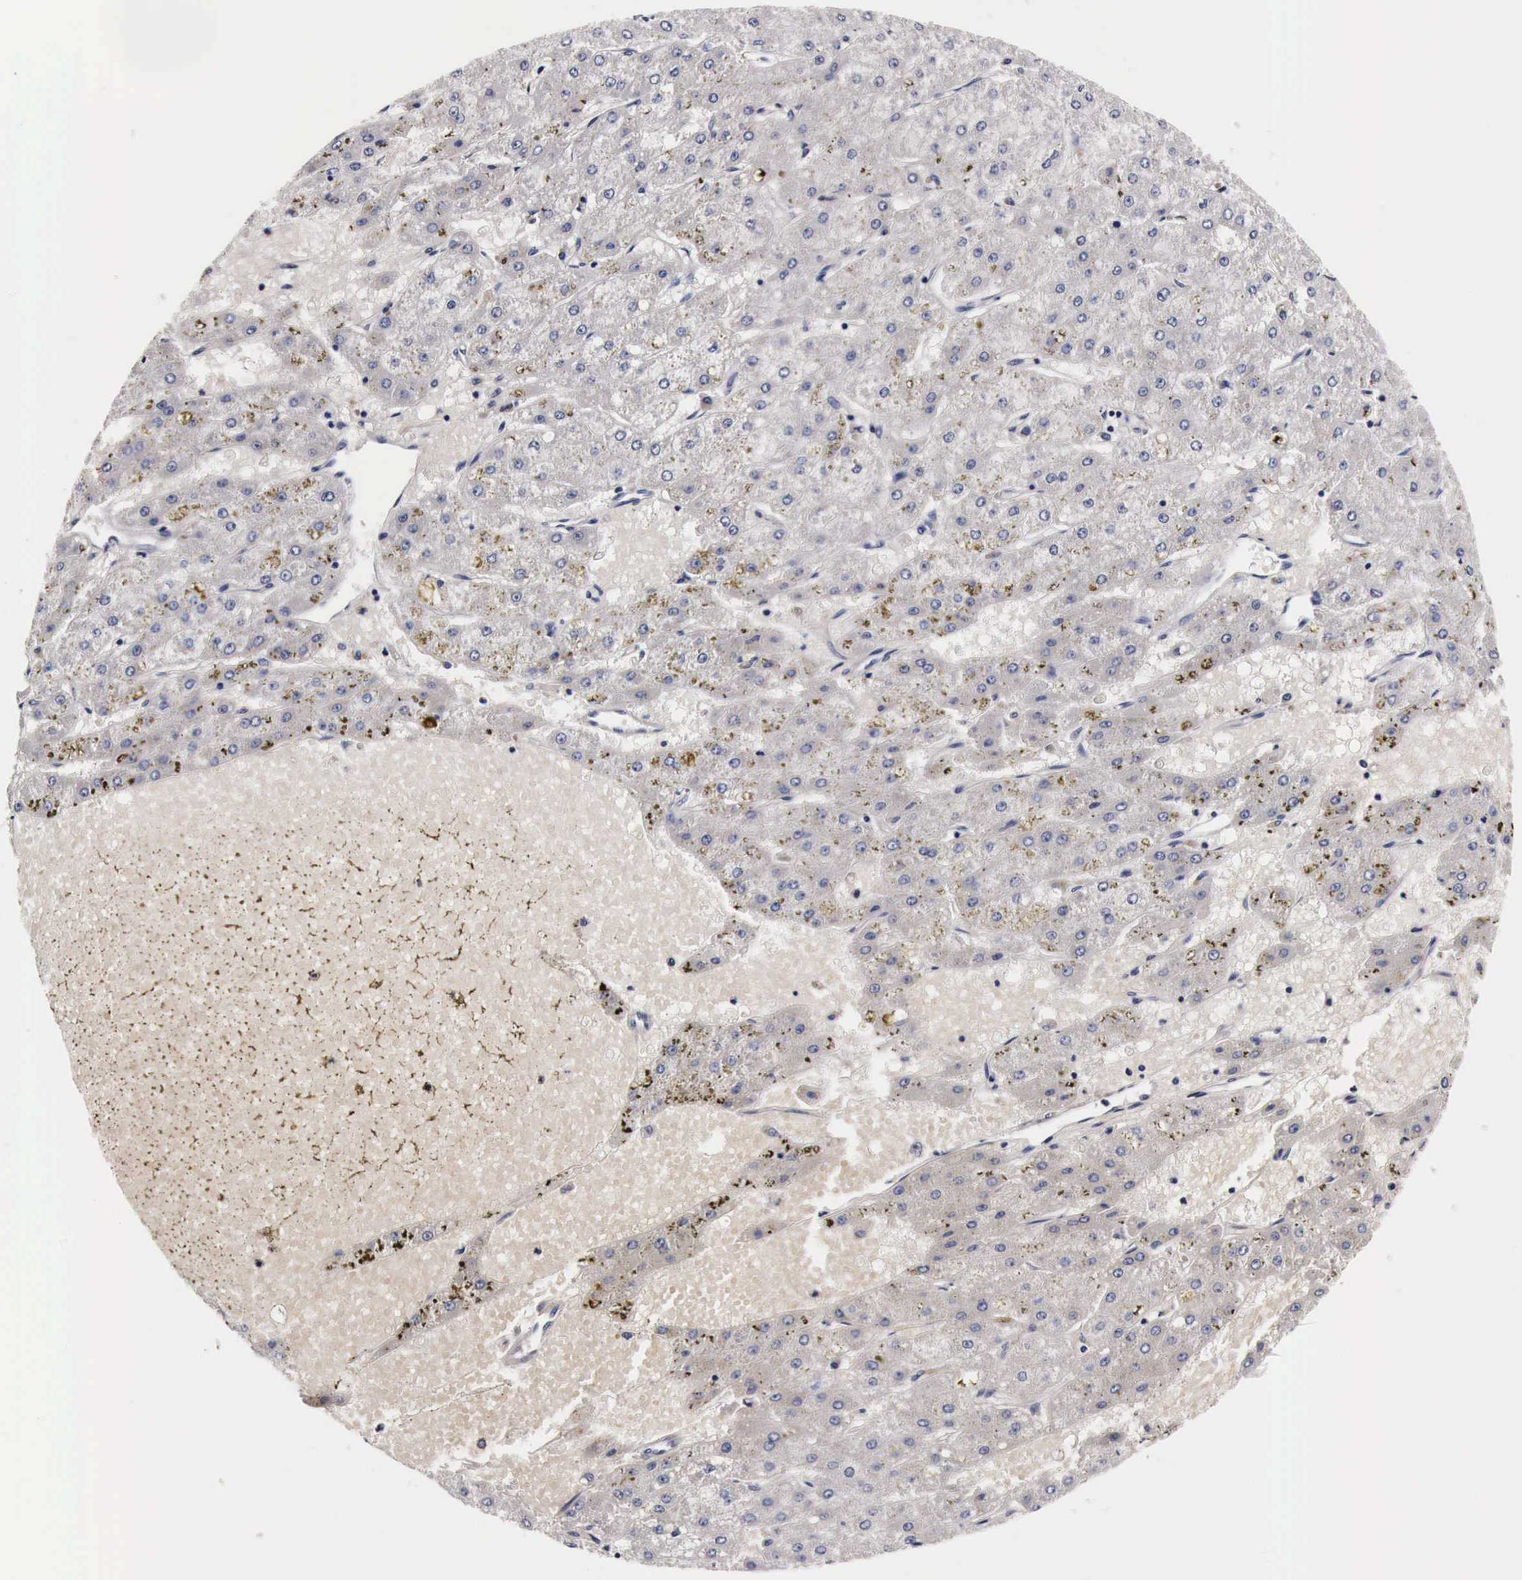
{"staining": {"intensity": "negative", "quantity": "none", "location": "none"}, "tissue": "liver cancer", "cell_type": "Tumor cells", "image_type": "cancer", "snomed": [{"axis": "morphology", "description": "Carcinoma, Hepatocellular, NOS"}, {"axis": "topography", "description": "Liver"}], "caption": "This is a image of IHC staining of liver cancer (hepatocellular carcinoma), which shows no staining in tumor cells. (Stains: DAB (3,3'-diaminobenzidine) immunohistochemistry with hematoxylin counter stain, Microscopy: brightfield microscopy at high magnification).", "gene": "RP2", "patient": {"sex": "female", "age": 52}}